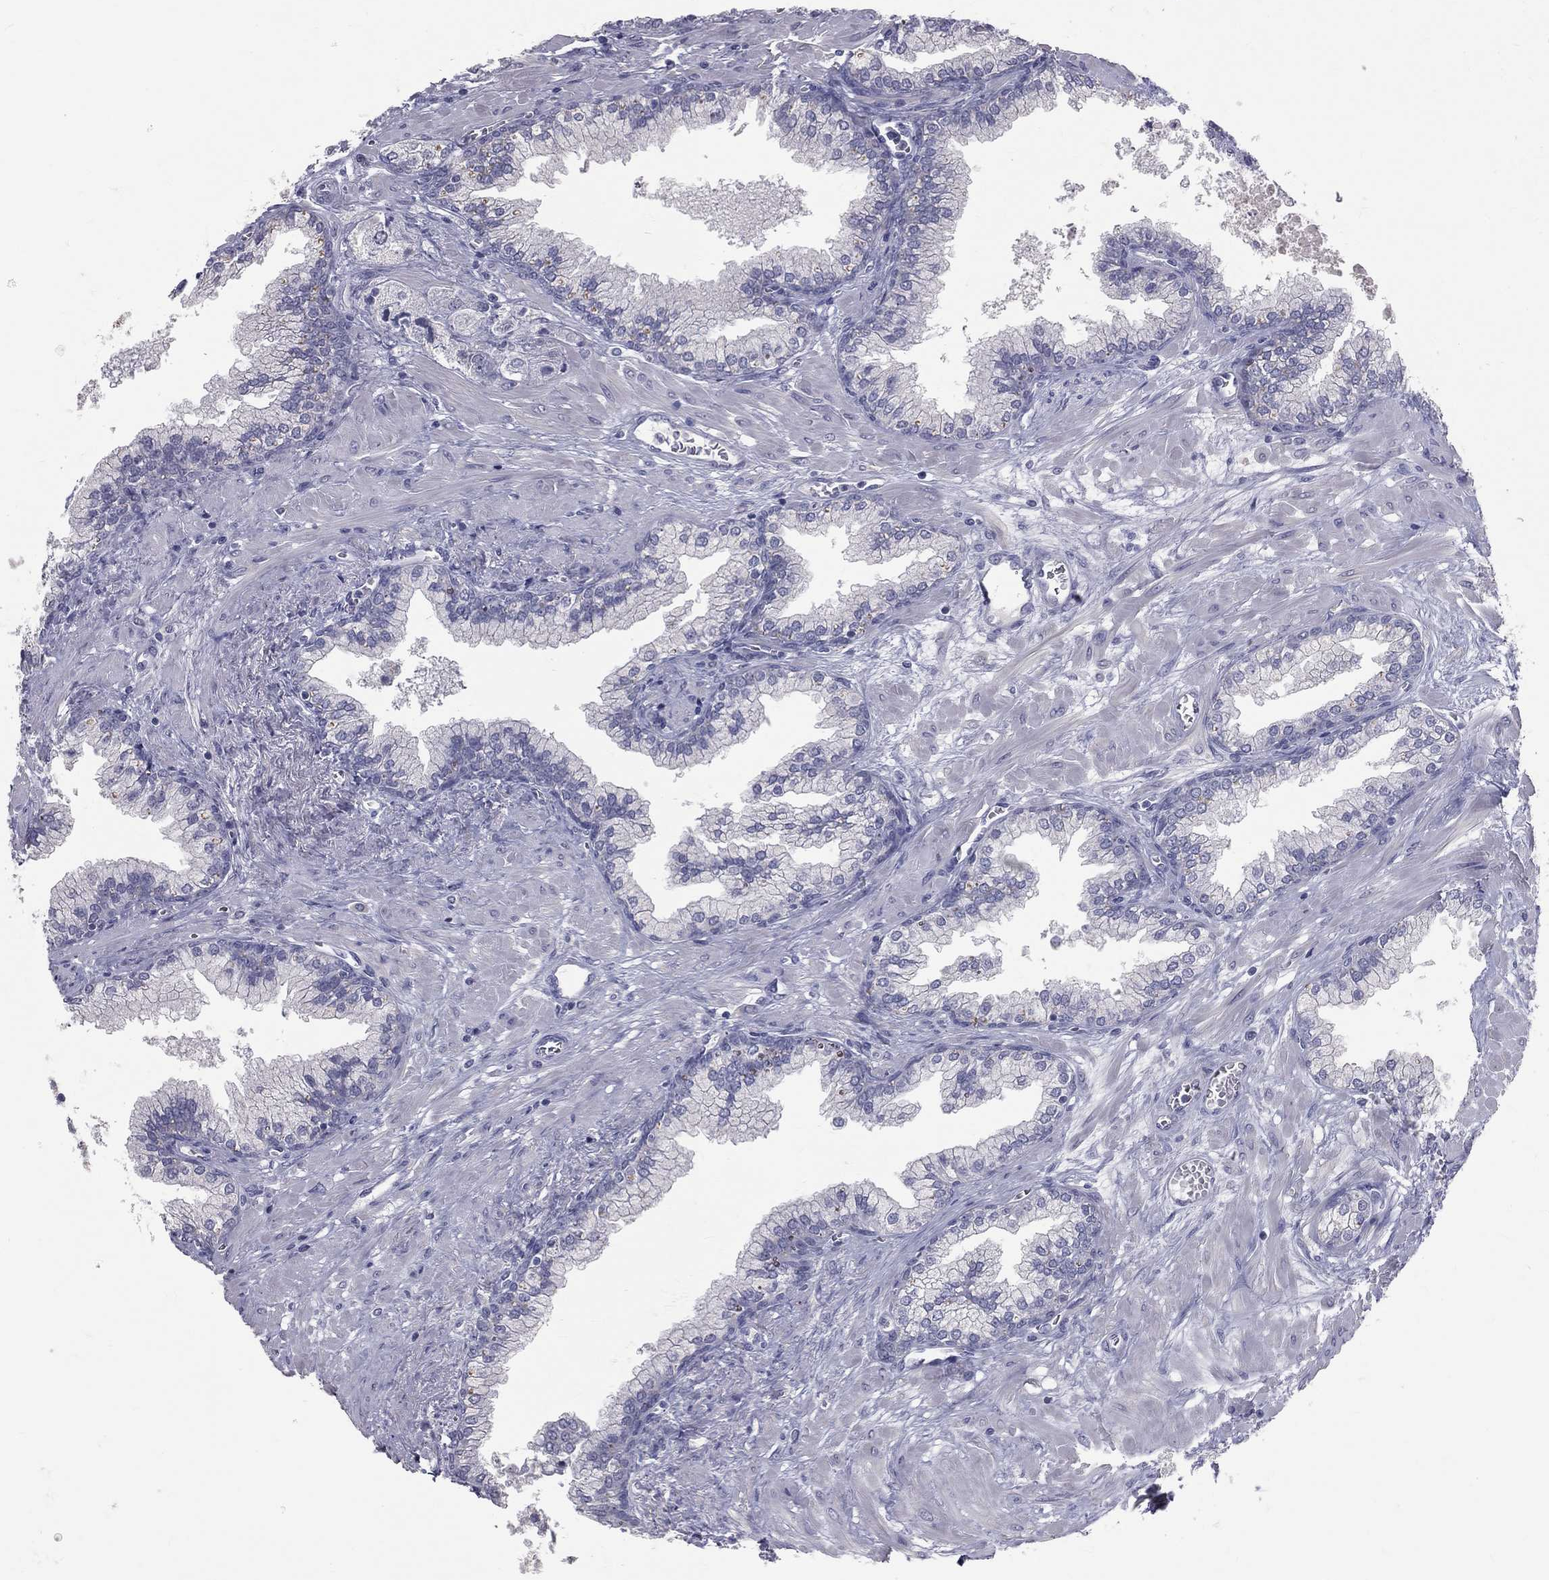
{"staining": {"intensity": "negative", "quantity": "none", "location": "none"}, "tissue": "prostate cancer", "cell_type": "Tumor cells", "image_type": "cancer", "snomed": [{"axis": "morphology", "description": "Adenocarcinoma, NOS"}, {"axis": "topography", "description": "Prostate and seminal vesicle, NOS"}, {"axis": "topography", "description": "Prostate"}], "caption": "Immunohistochemical staining of human adenocarcinoma (prostate) demonstrates no significant positivity in tumor cells.", "gene": "TFPI2", "patient": {"sex": "male", "age": 62}}